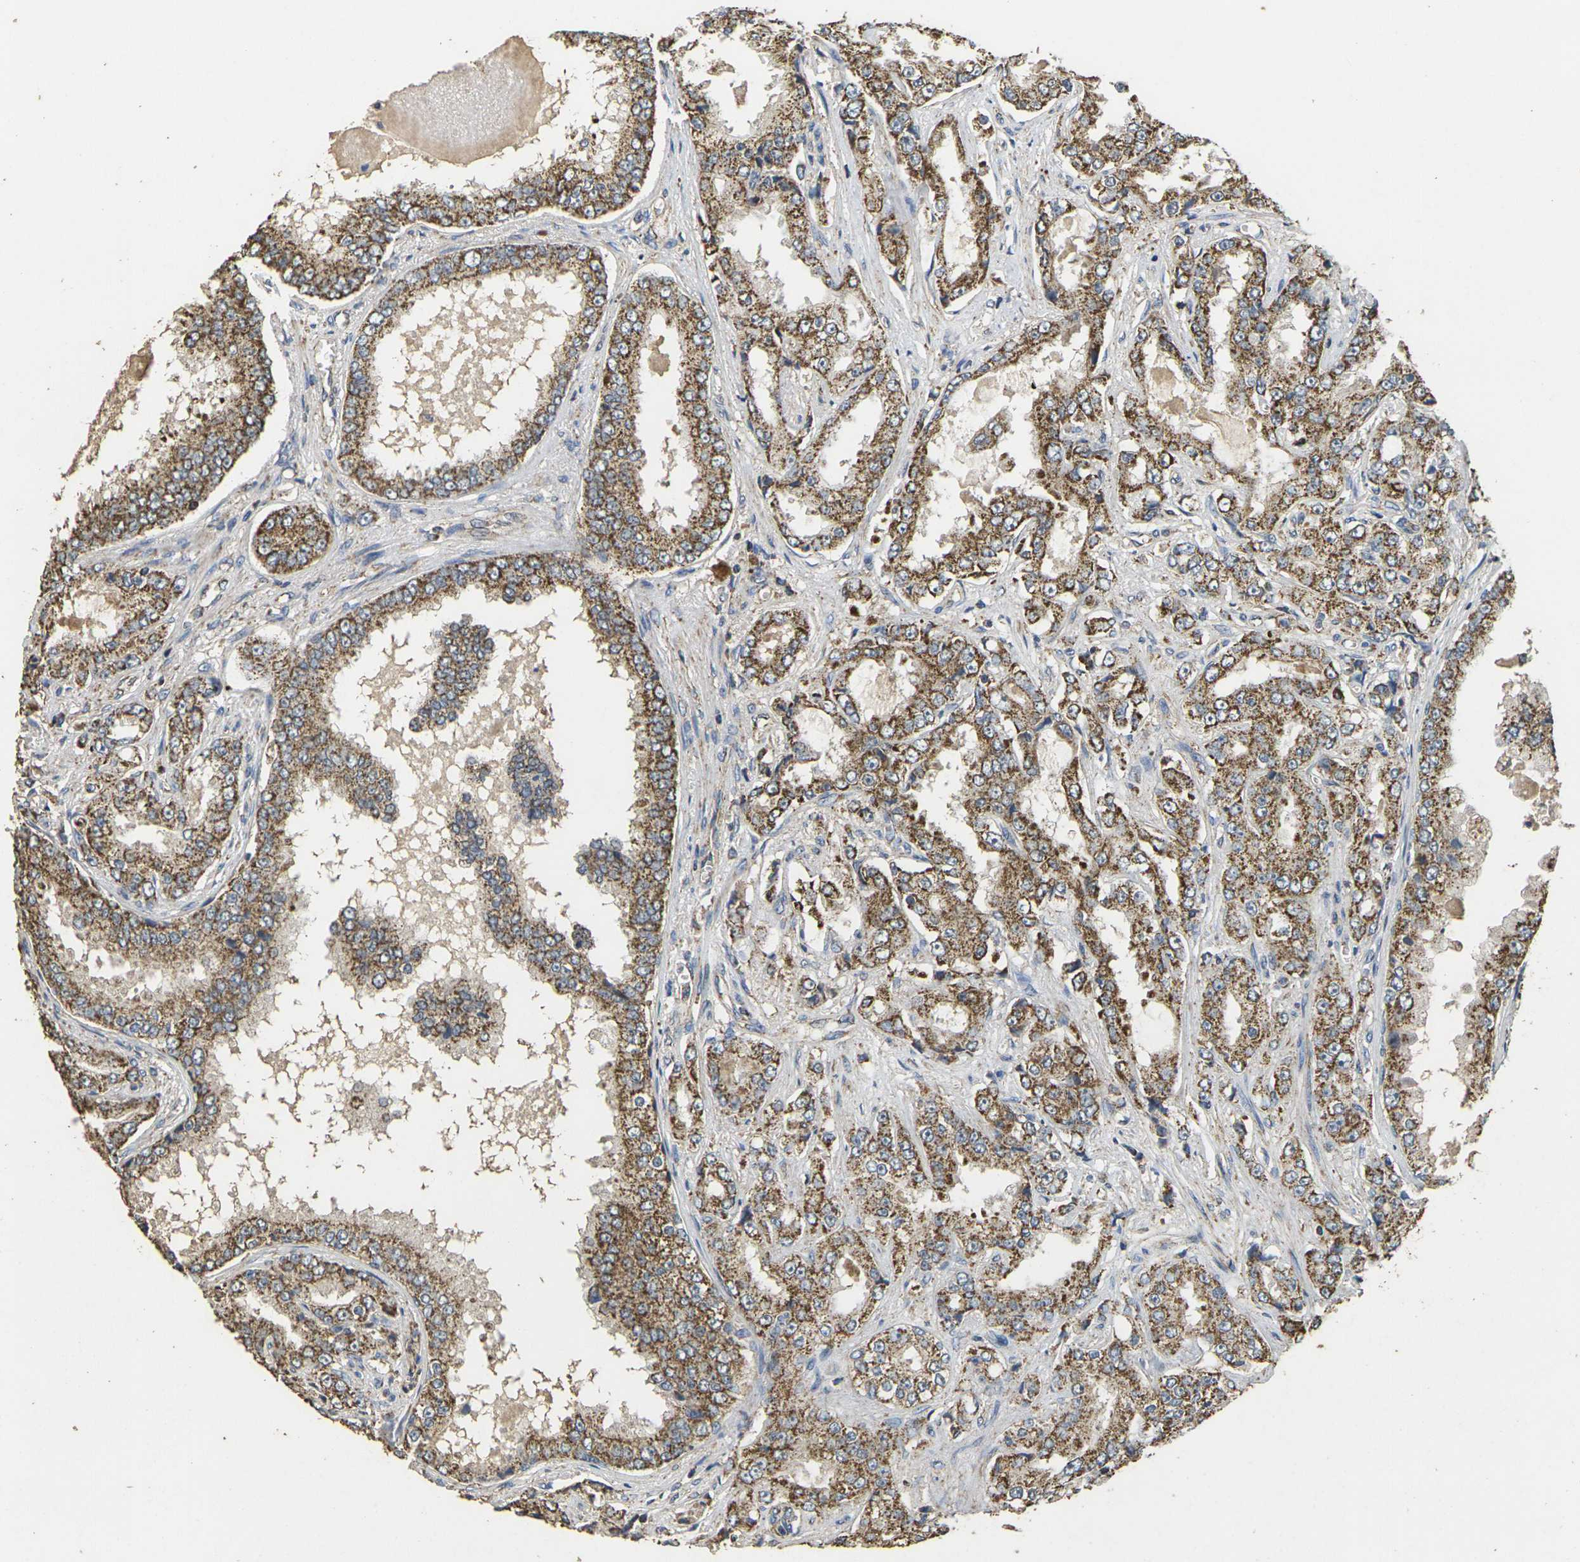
{"staining": {"intensity": "moderate", "quantity": ">75%", "location": "cytoplasmic/membranous"}, "tissue": "prostate cancer", "cell_type": "Tumor cells", "image_type": "cancer", "snomed": [{"axis": "morphology", "description": "Adenocarcinoma, High grade"}, {"axis": "topography", "description": "Prostate"}], "caption": "The micrograph displays immunohistochemical staining of prostate cancer (high-grade adenocarcinoma). There is moderate cytoplasmic/membranous staining is present in about >75% of tumor cells.", "gene": "MAPK11", "patient": {"sex": "male", "age": 73}}